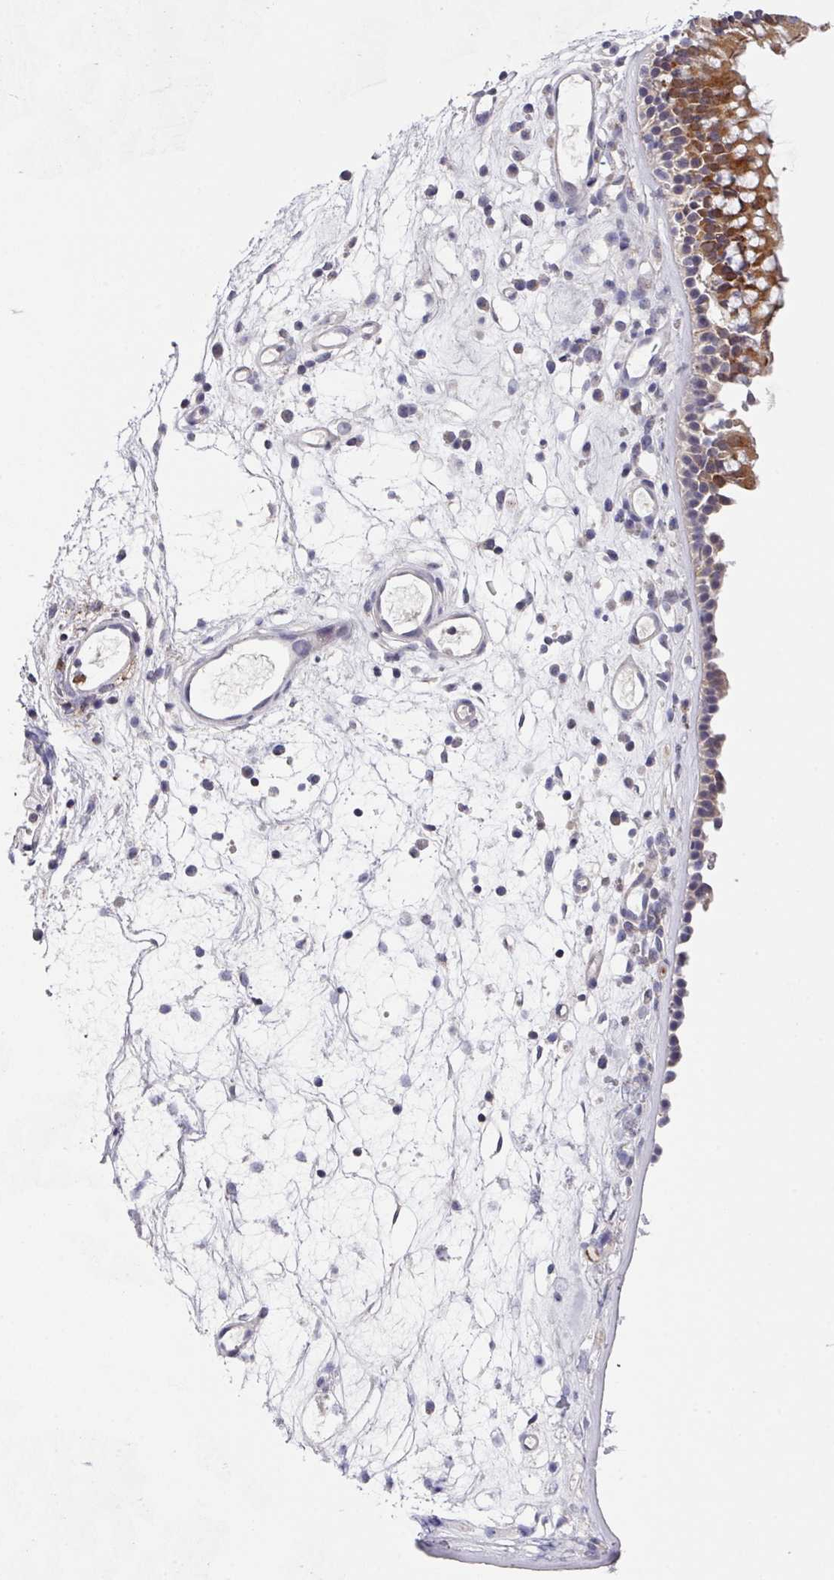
{"staining": {"intensity": "moderate", "quantity": "25%-75%", "location": "cytoplasmic/membranous"}, "tissue": "nasopharynx", "cell_type": "Respiratory epithelial cells", "image_type": "normal", "snomed": [{"axis": "morphology", "description": "Normal tissue, NOS"}, {"axis": "topography", "description": "Nasopharynx"}], "caption": "An immunohistochemistry (IHC) micrograph of benign tissue is shown. Protein staining in brown shows moderate cytoplasmic/membranous positivity in nasopharynx within respiratory epithelial cells. (IHC, brightfield microscopy, high magnification).", "gene": "DCAF12L1", "patient": {"sex": "male", "age": 63}}